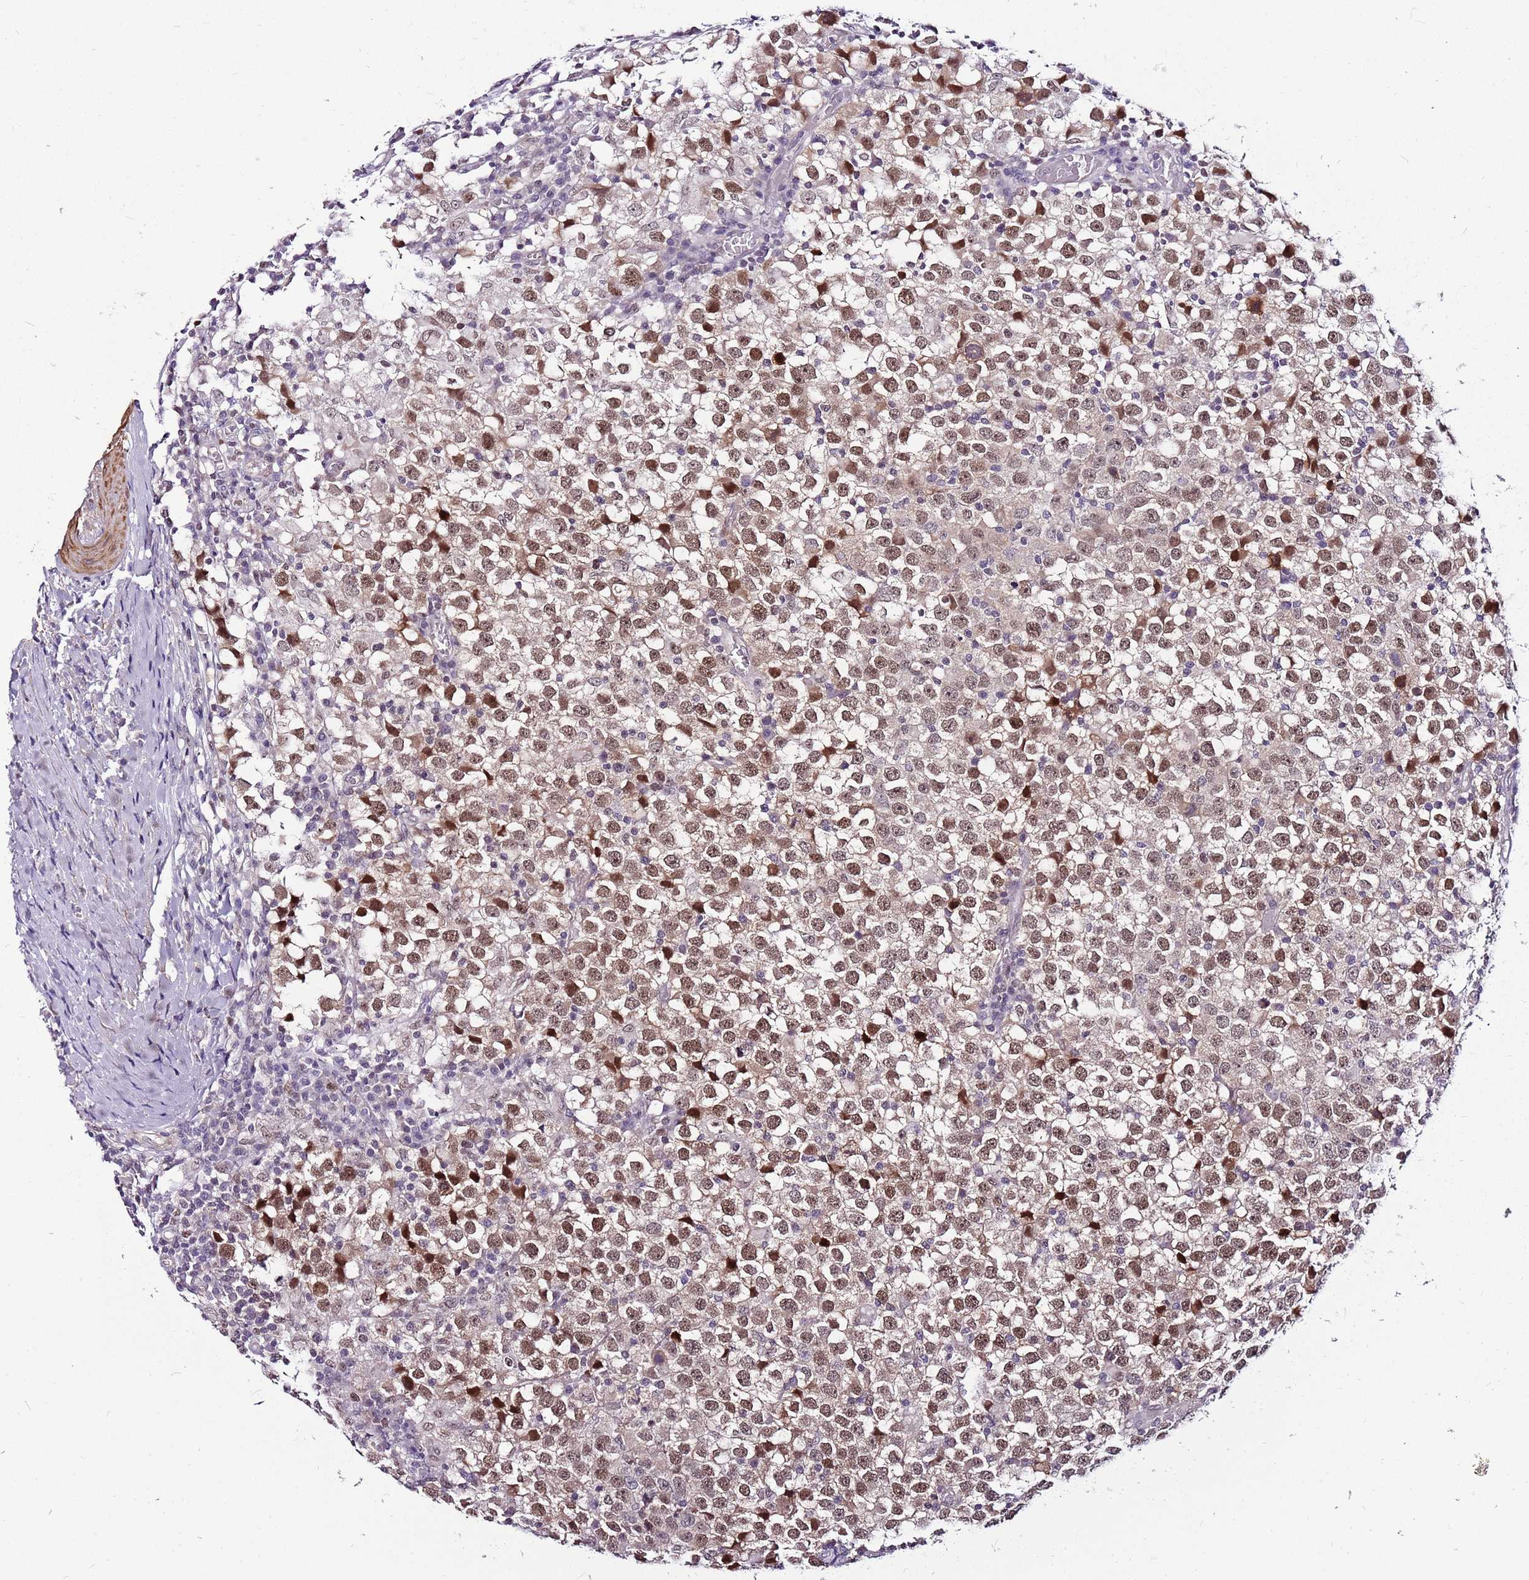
{"staining": {"intensity": "moderate", "quantity": ">75%", "location": "nuclear"}, "tissue": "testis cancer", "cell_type": "Tumor cells", "image_type": "cancer", "snomed": [{"axis": "morphology", "description": "Seminoma, NOS"}, {"axis": "topography", "description": "Testis"}], "caption": "Testis seminoma was stained to show a protein in brown. There is medium levels of moderate nuclear staining in about >75% of tumor cells. (Stains: DAB in brown, nuclei in blue, Microscopy: brightfield microscopy at high magnification).", "gene": "POLE3", "patient": {"sex": "male", "age": 65}}